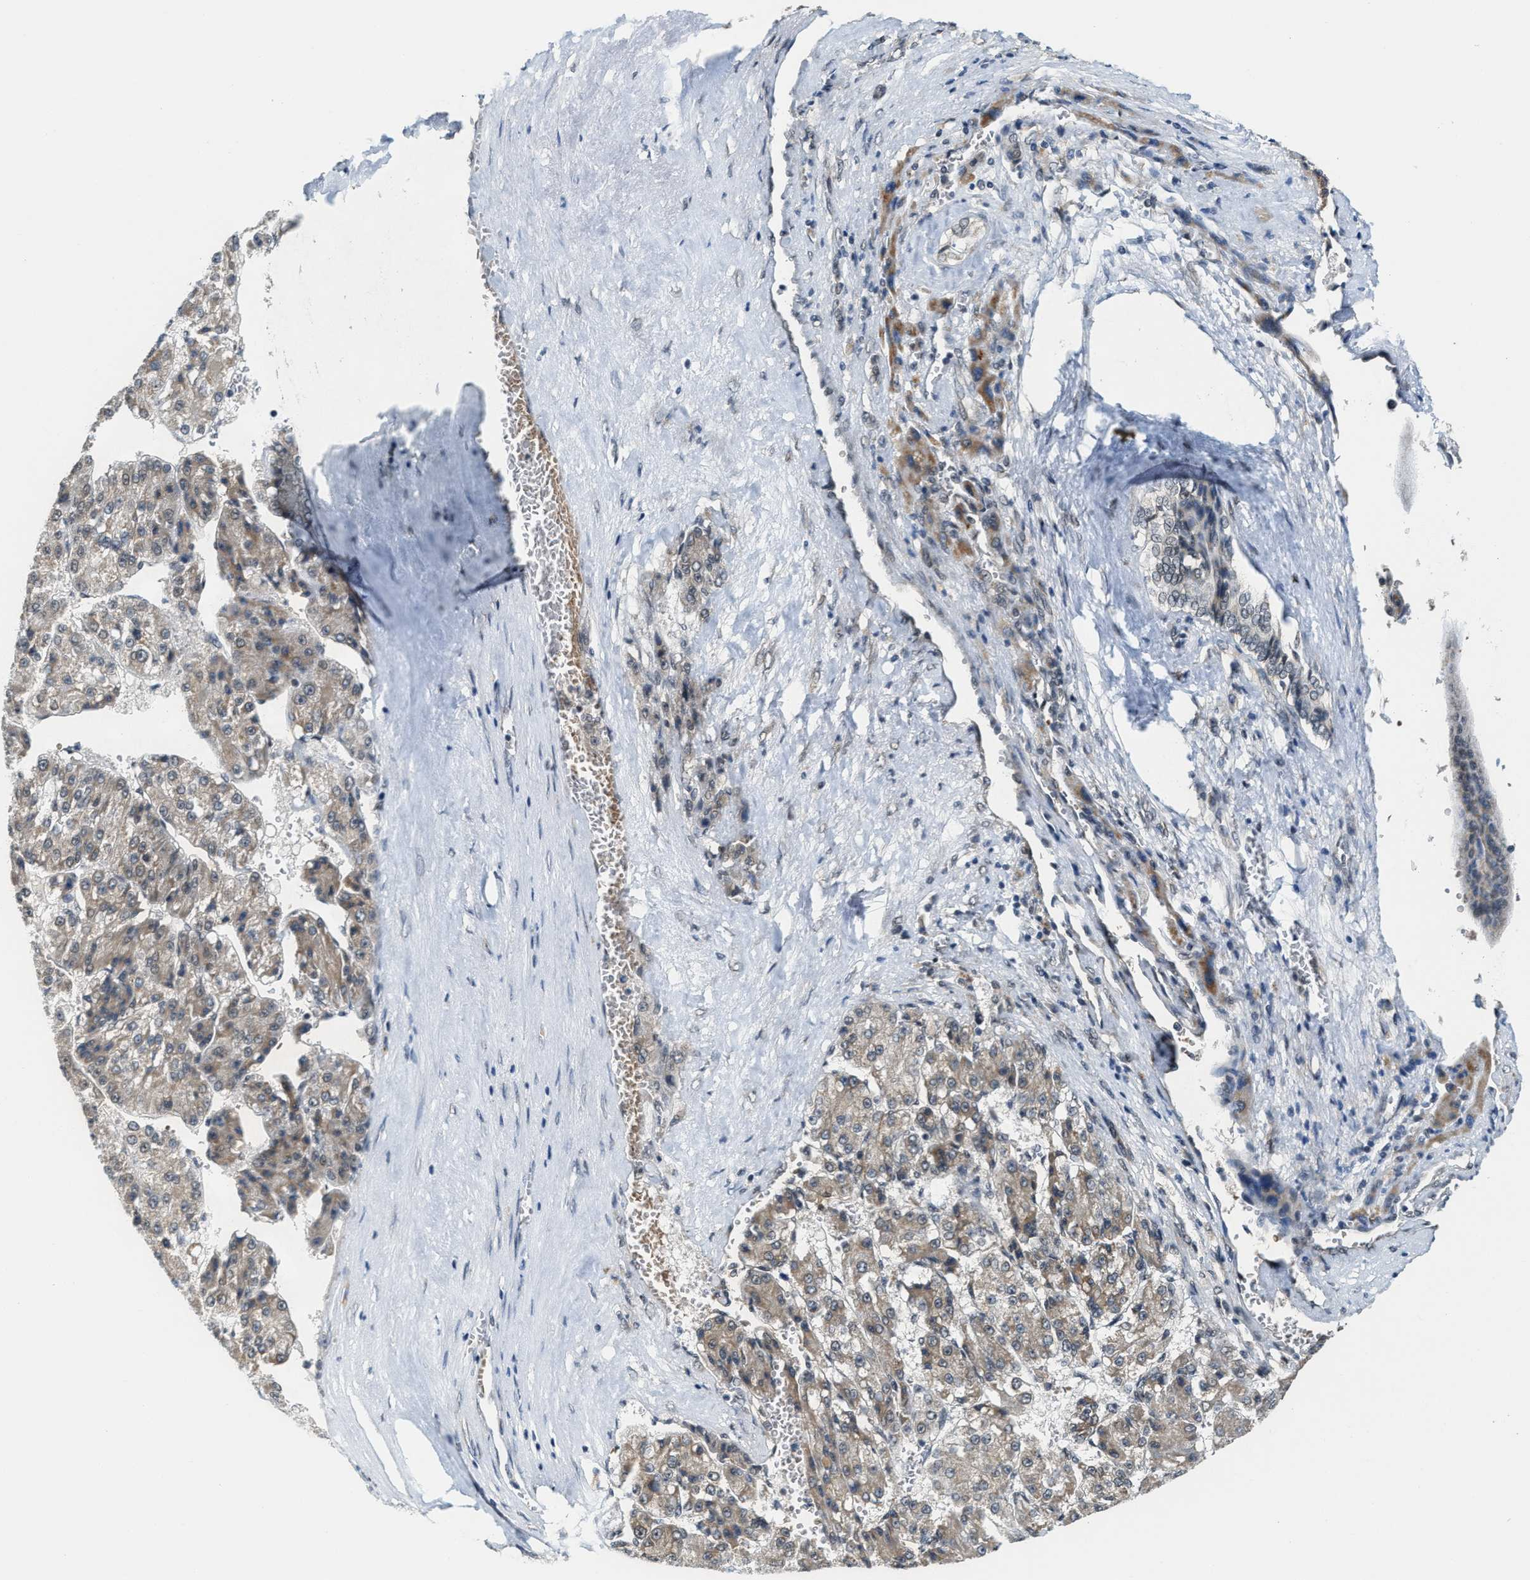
{"staining": {"intensity": "weak", "quantity": "<25%", "location": "cytoplasmic/membranous"}, "tissue": "liver cancer", "cell_type": "Tumor cells", "image_type": "cancer", "snomed": [{"axis": "morphology", "description": "Carcinoma, Hepatocellular, NOS"}, {"axis": "topography", "description": "Liver"}], "caption": "A histopathology image of human liver hepatocellular carcinoma is negative for staining in tumor cells.", "gene": "KIF24", "patient": {"sex": "female", "age": 73}}